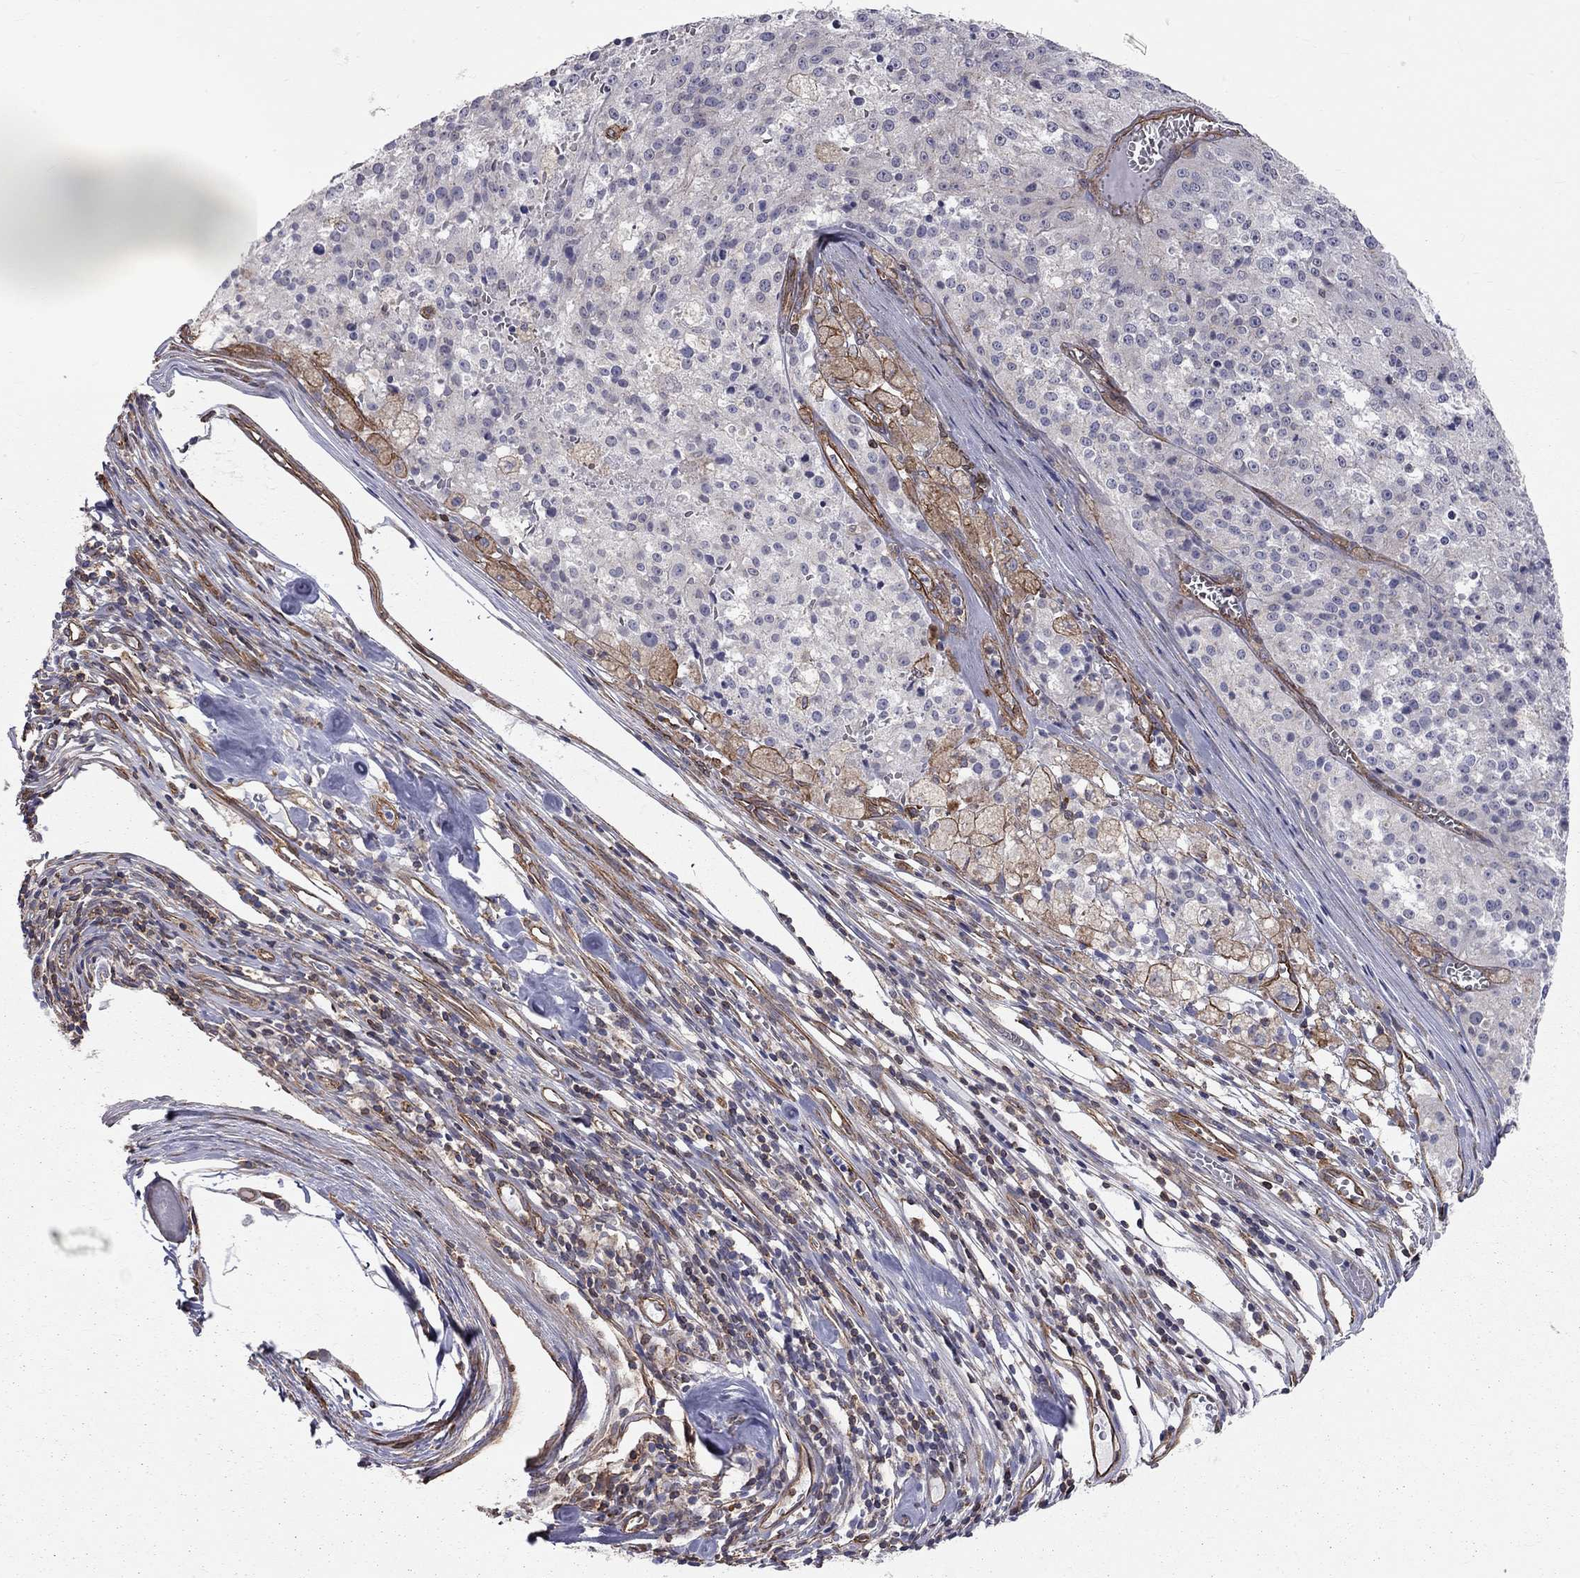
{"staining": {"intensity": "negative", "quantity": "none", "location": "none"}, "tissue": "melanoma", "cell_type": "Tumor cells", "image_type": "cancer", "snomed": [{"axis": "morphology", "description": "Malignant melanoma, Metastatic site"}, {"axis": "topography", "description": "Lymph node"}], "caption": "Micrograph shows no significant protein expression in tumor cells of melanoma.", "gene": "BICDL2", "patient": {"sex": "female", "age": 64}}